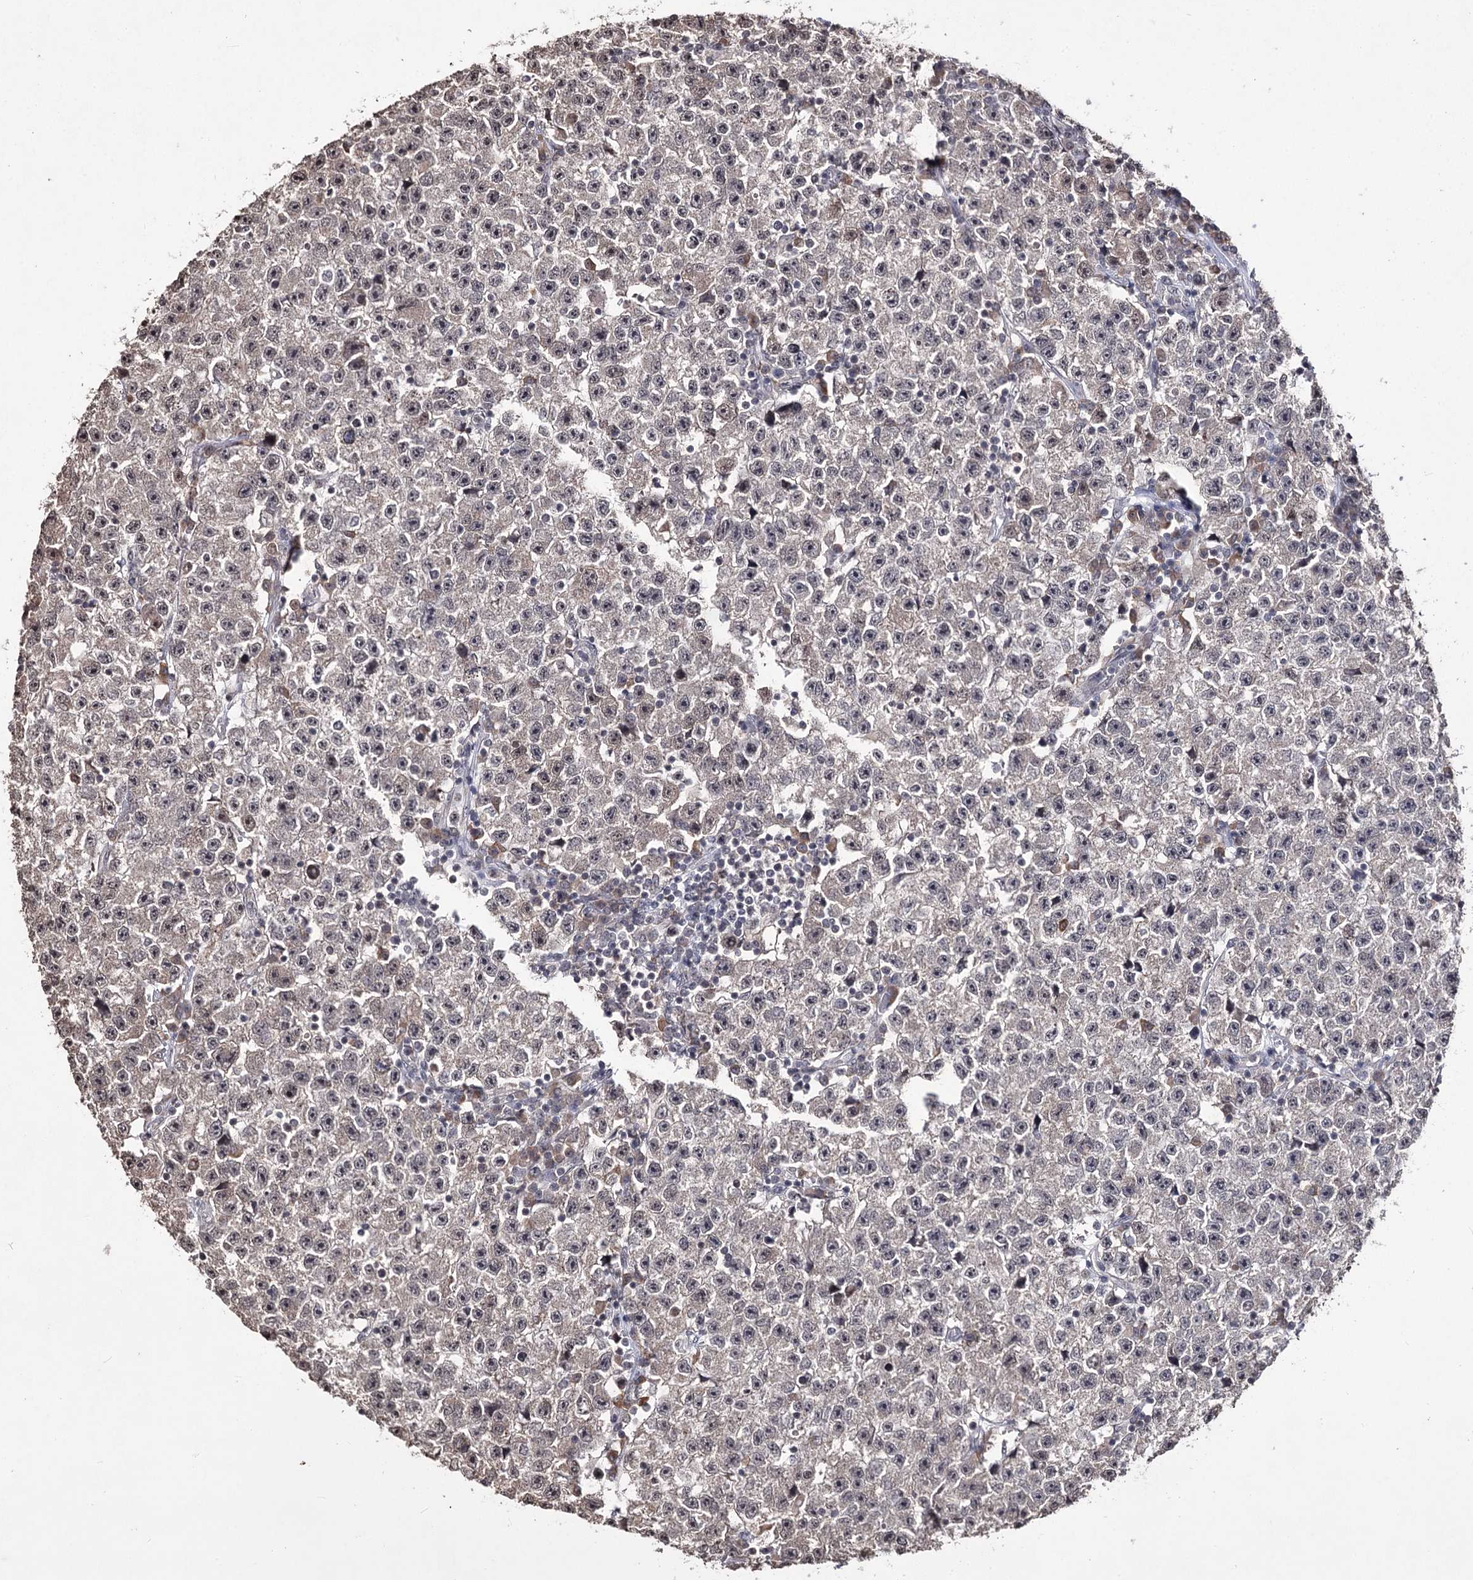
{"staining": {"intensity": "weak", "quantity": "25%-75%", "location": "nuclear"}, "tissue": "testis cancer", "cell_type": "Tumor cells", "image_type": "cancer", "snomed": [{"axis": "morphology", "description": "Seminoma, NOS"}, {"axis": "topography", "description": "Testis"}], "caption": "Immunohistochemistry (IHC) (DAB) staining of human seminoma (testis) shows weak nuclear protein expression in approximately 25%-75% of tumor cells.", "gene": "VGLL4", "patient": {"sex": "male", "age": 22}}